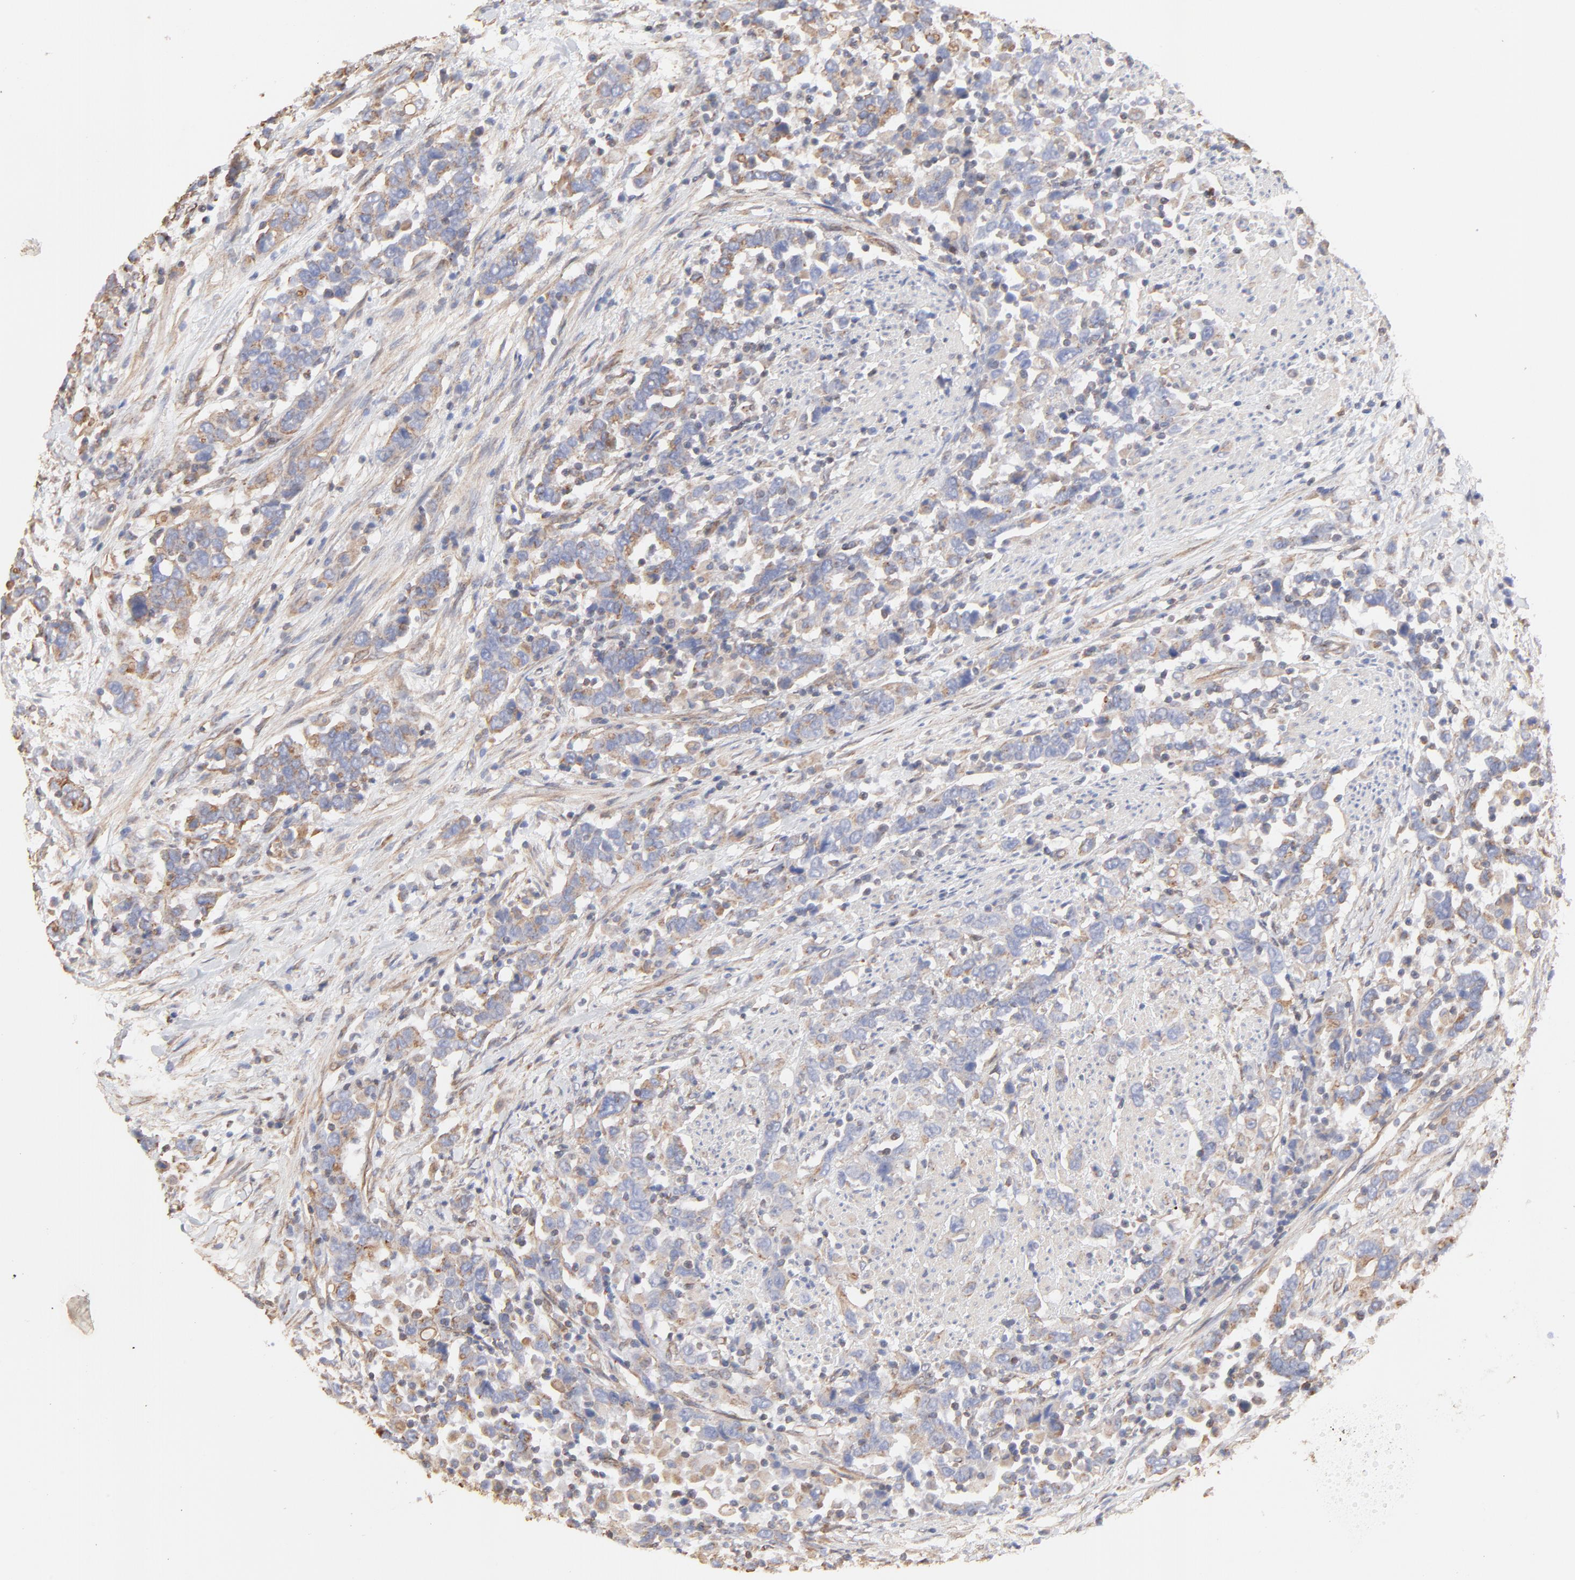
{"staining": {"intensity": "weak", "quantity": ">75%", "location": "cytoplasmic/membranous"}, "tissue": "urothelial cancer", "cell_type": "Tumor cells", "image_type": "cancer", "snomed": [{"axis": "morphology", "description": "Urothelial carcinoma, High grade"}, {"axis": "topography", "description": "Urinary bladder"}], "caption": "Urothelial cancer stained with a protein marker reveals weak staining in tumor cells.", "gene": "LRCH2", "patient": {"sex": "male", "age": 61}}